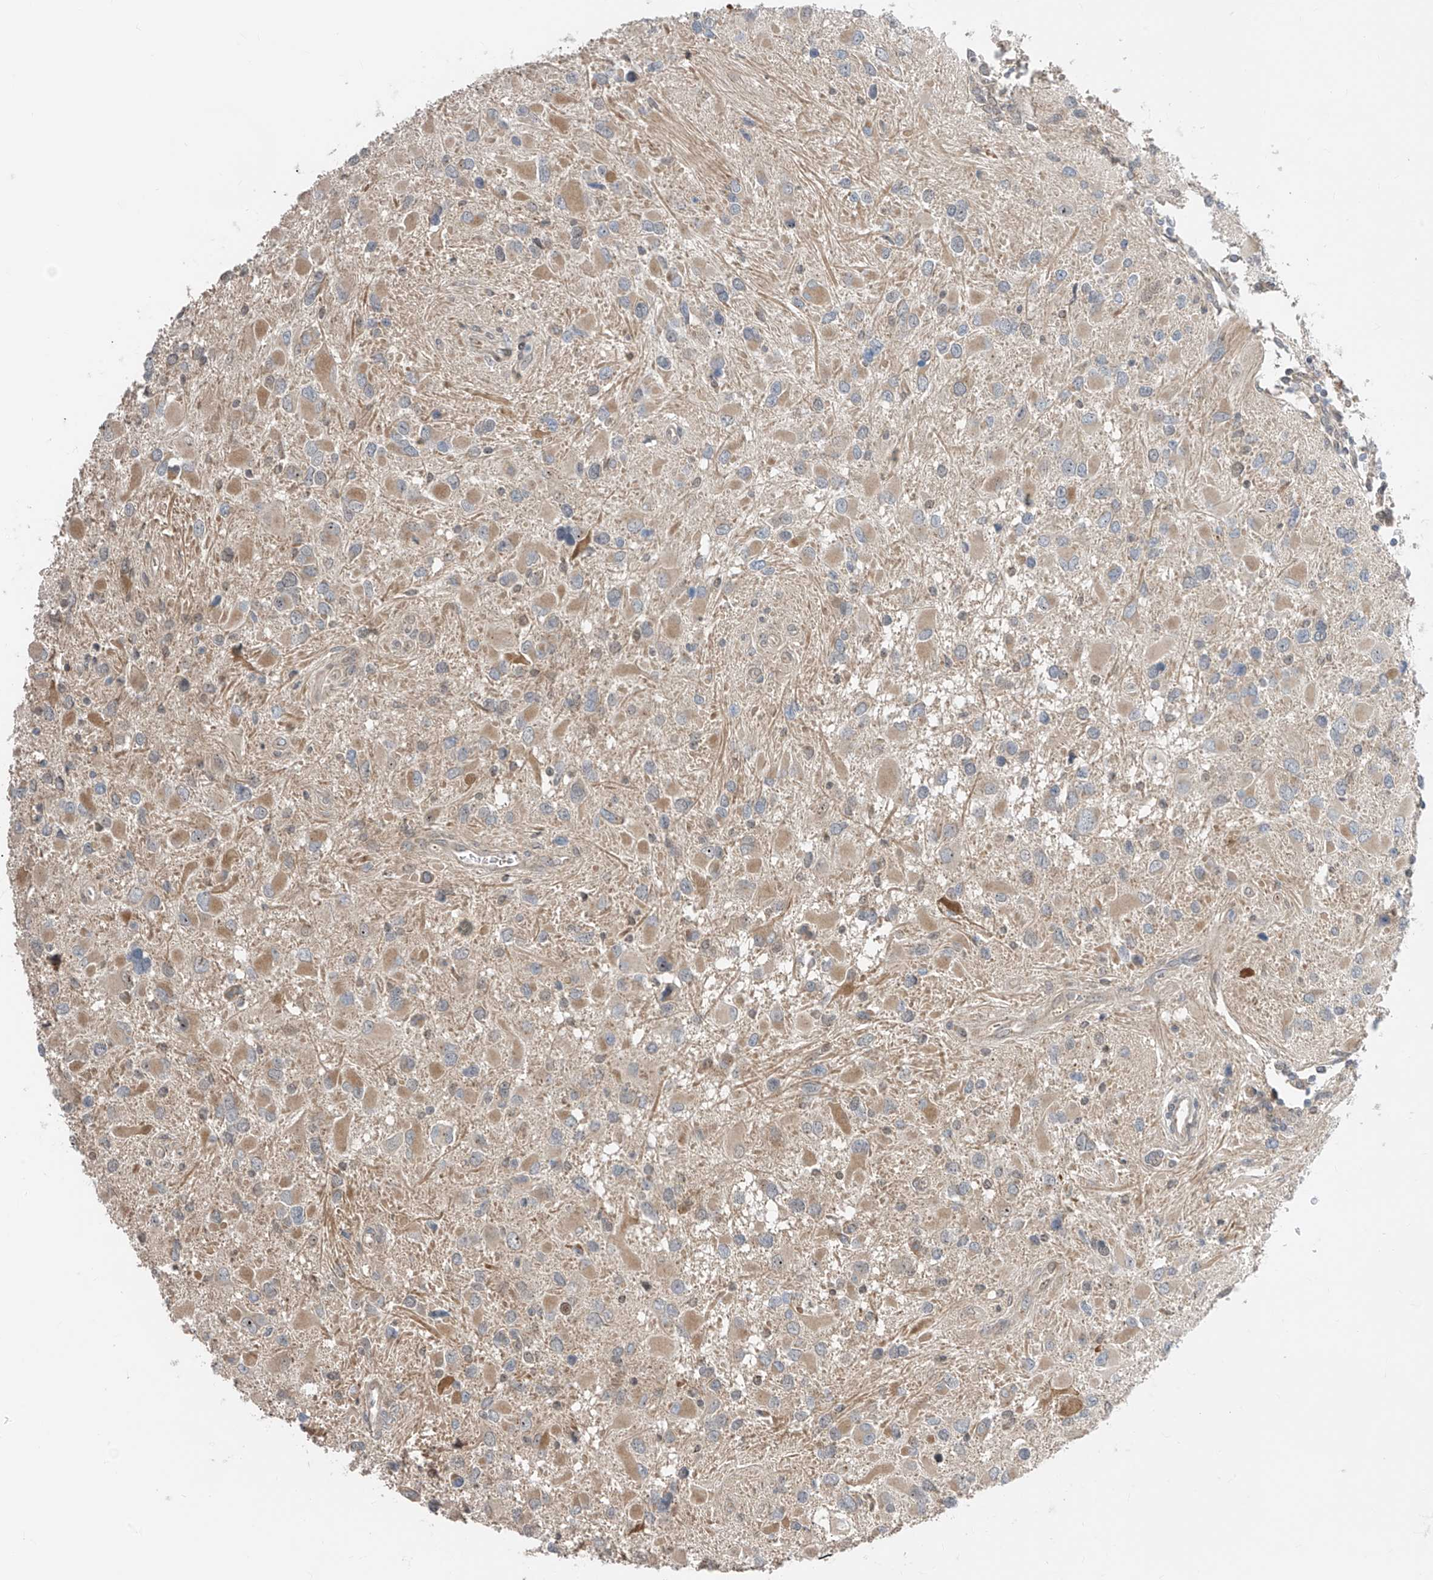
{"staining": {"intensity": "weak", "quantity": "25%-75%", "location": "cytoplasmic/membranous"}, "tissue": "glioma", "cell_type": "Tumor cells", "image_type": "cancer", "snomed": [{"axis": "morphology", "description": "Glioma, malignant, High grade"}, {"axis": "topography", "description": "Brain"}], "caption": "Malignant high-grade glioma tissue demonstrates weak cytoplasmic/membranous staining in approximately 25%-75% of tumor cells, visualized by immunohistochemistry. (DAB = brown stain, brightfield microscopy at high magnification).", "gene": "TTC38", "patient": {"sex": "male", "age": 53}}